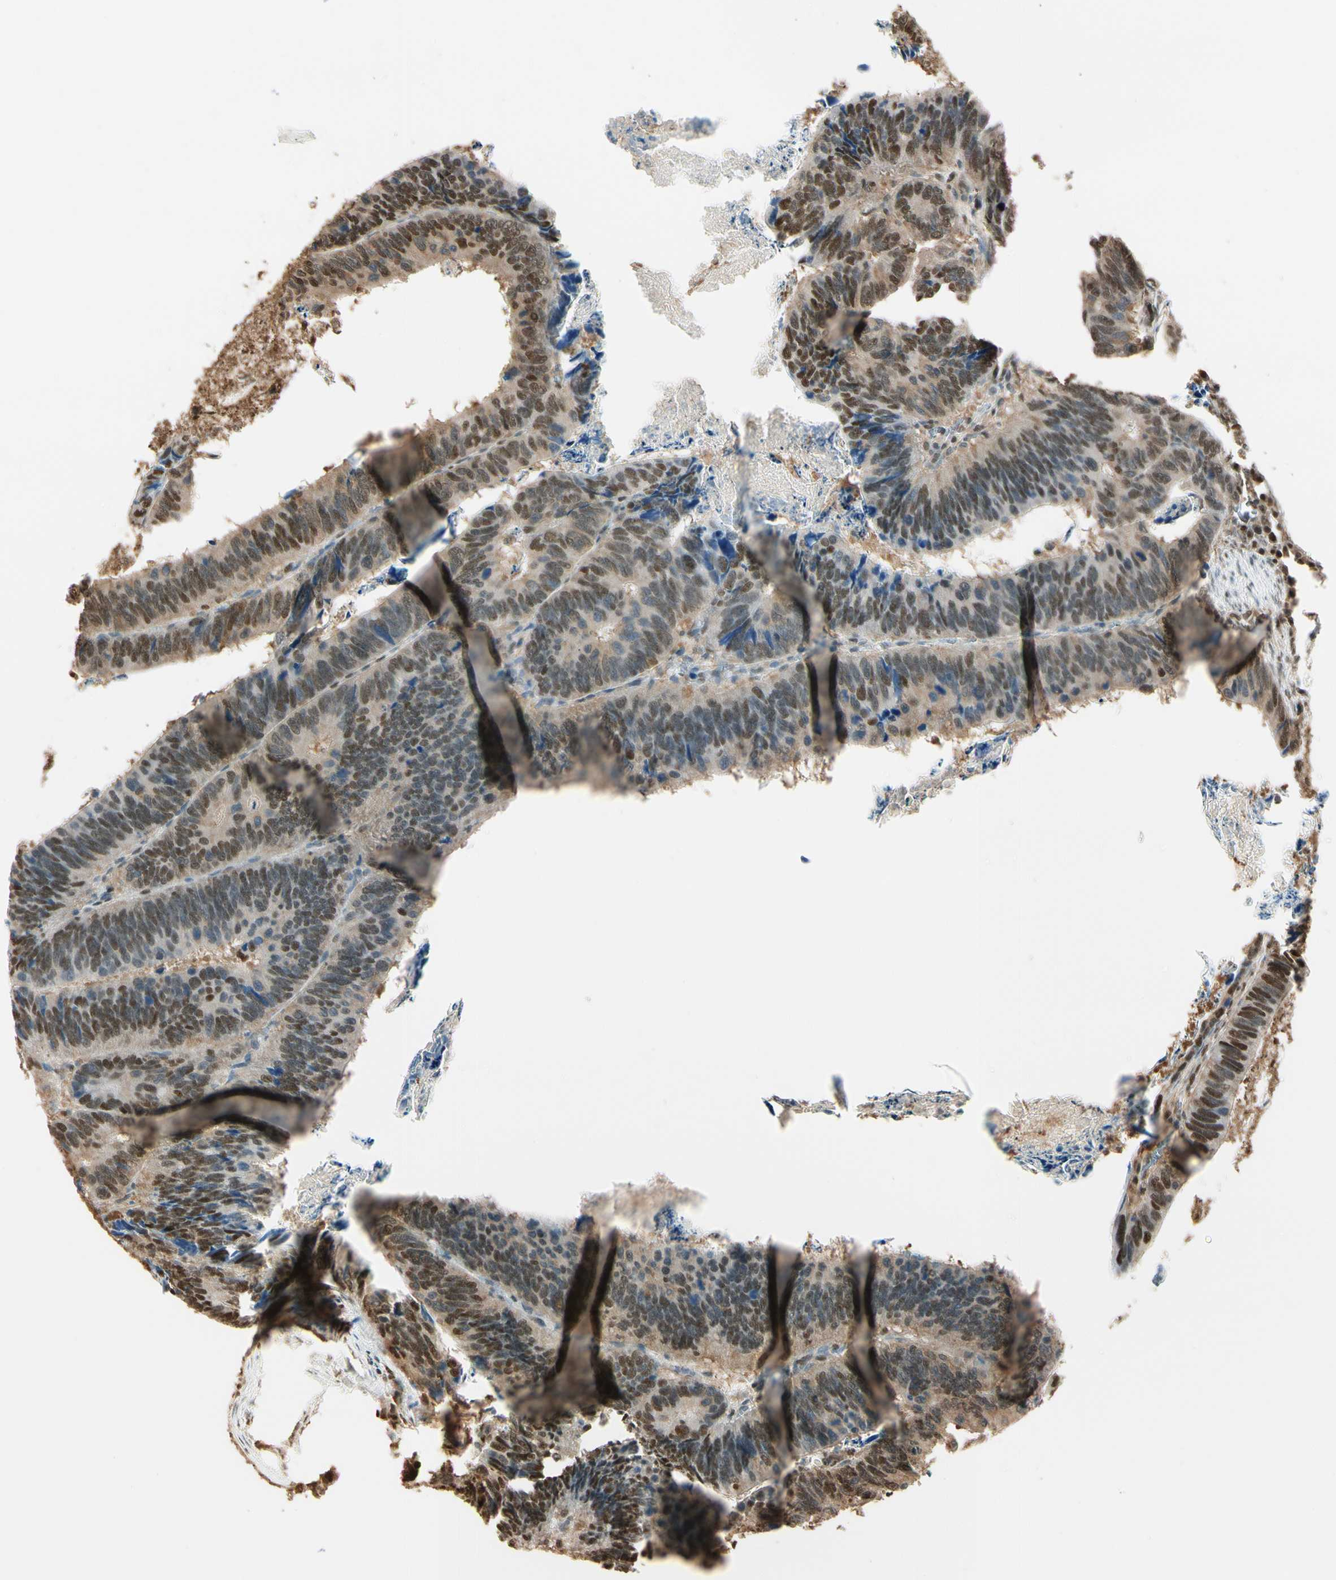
{"staining": {"intensity": "moderate", "quantity": ">75%", "location": "cytoplasmic/membranous,nuclear"}, "tissue": "colorectal cancer", "cell_type": "Tumor cells", "image_type": "cancer", "snomed": [{"axis": "morphology", "description": "Adenocarcinoma, NOS"}, {"axis": "topography", "description": "Colon"}], "caption": "Protein expression analysis of adenocarcinoma (colorectal) reveals moderate cytoplasmic/membranous and nuclear positivity in approximately >75% of tumor cells.", "gene": "PNCK", "patient": {"sex": "male", "age": 72}}